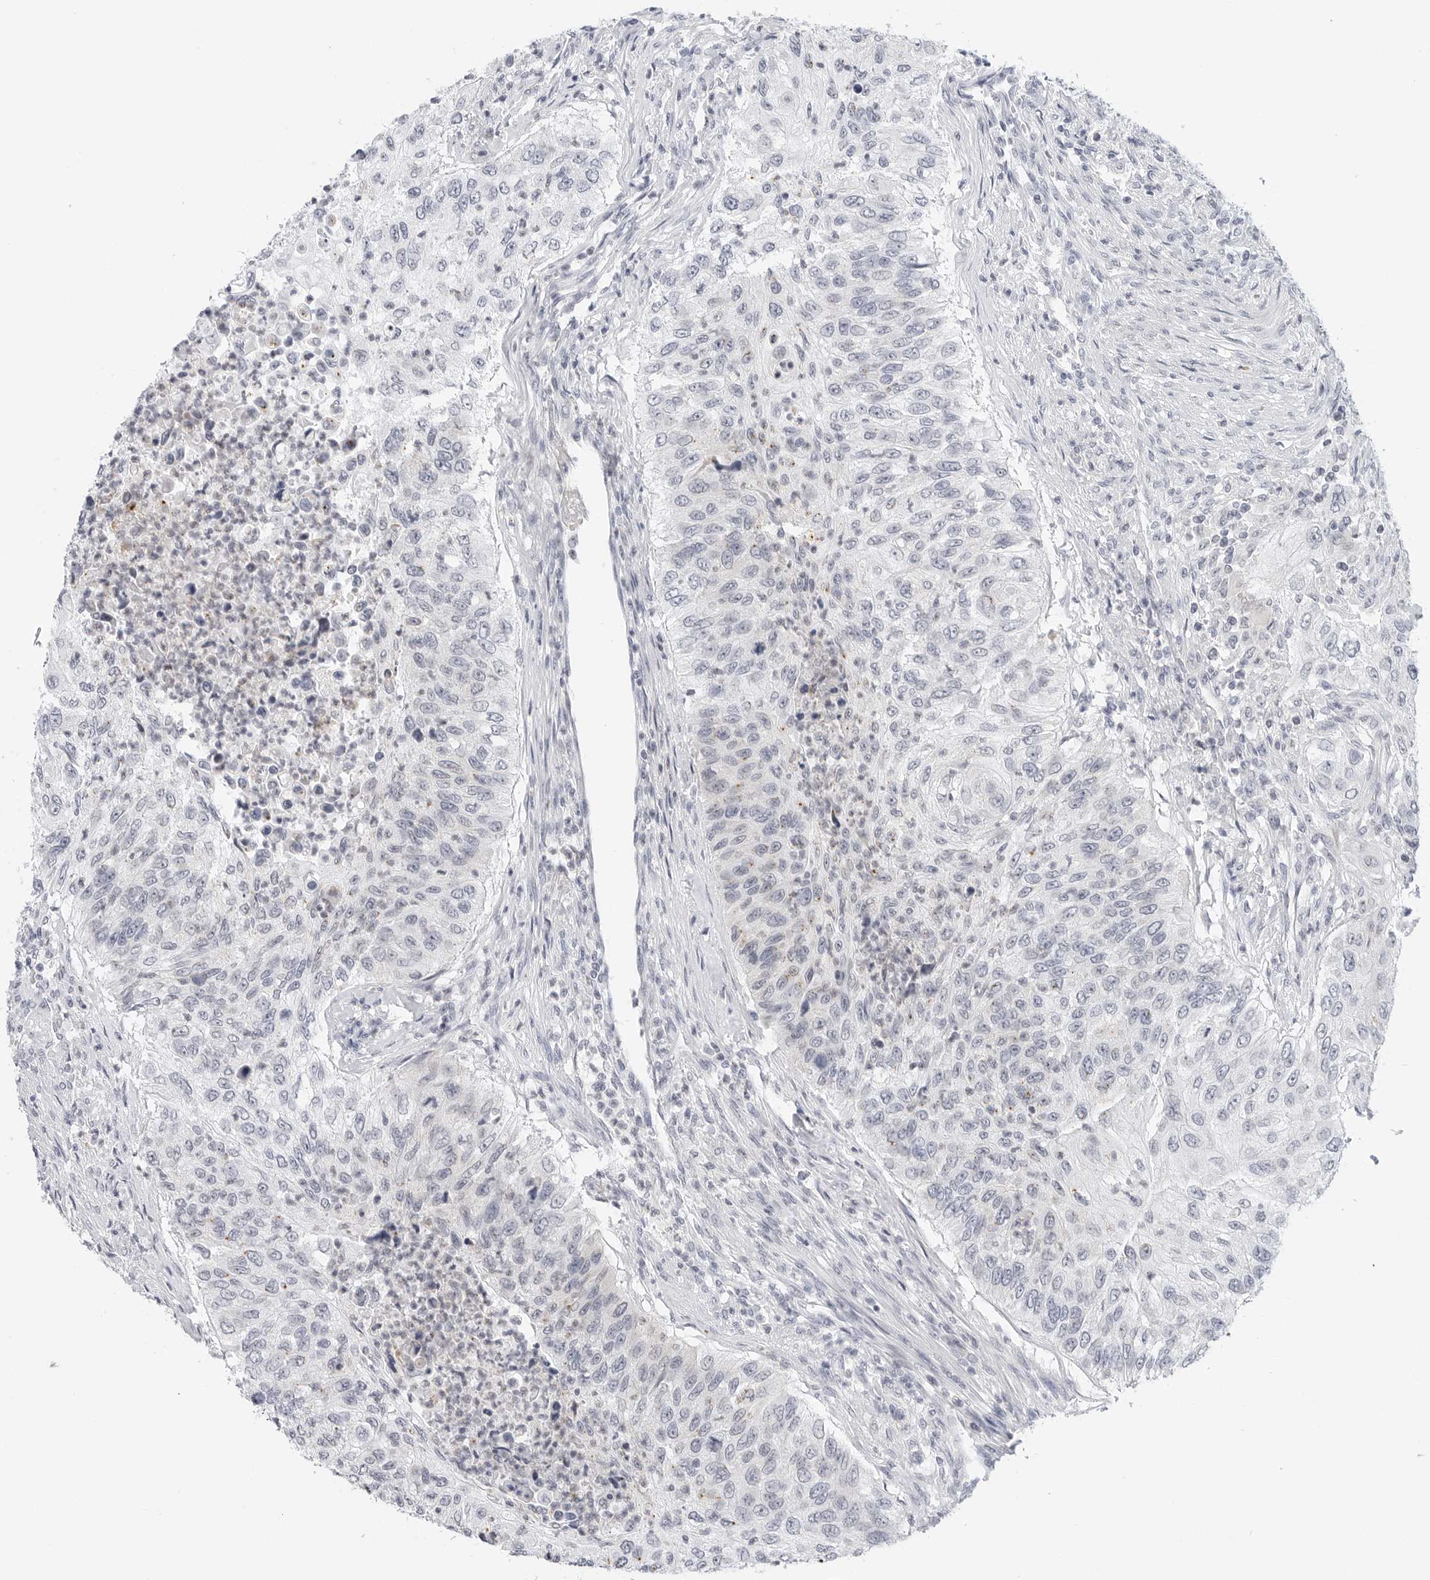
{"staining": {"intensity": "negative", "quantity": "none", "location": "none"}, "tissue": "urothelial cancer", "cell_type": "Tumor cells", "image_type": "cancer", "snomed": [{"axis": "morphology", "description": "Urothelial carcinoma, High grade"}, {"axis": "topography", "description": "Urinary bladder"}], "caption": "Protein analysis of urothelial carcinoma (high-grade) displays no significant positivity in tumor cells.", "gene": "MAP2K5", "patient": {"sex": "female", "age": 60}}